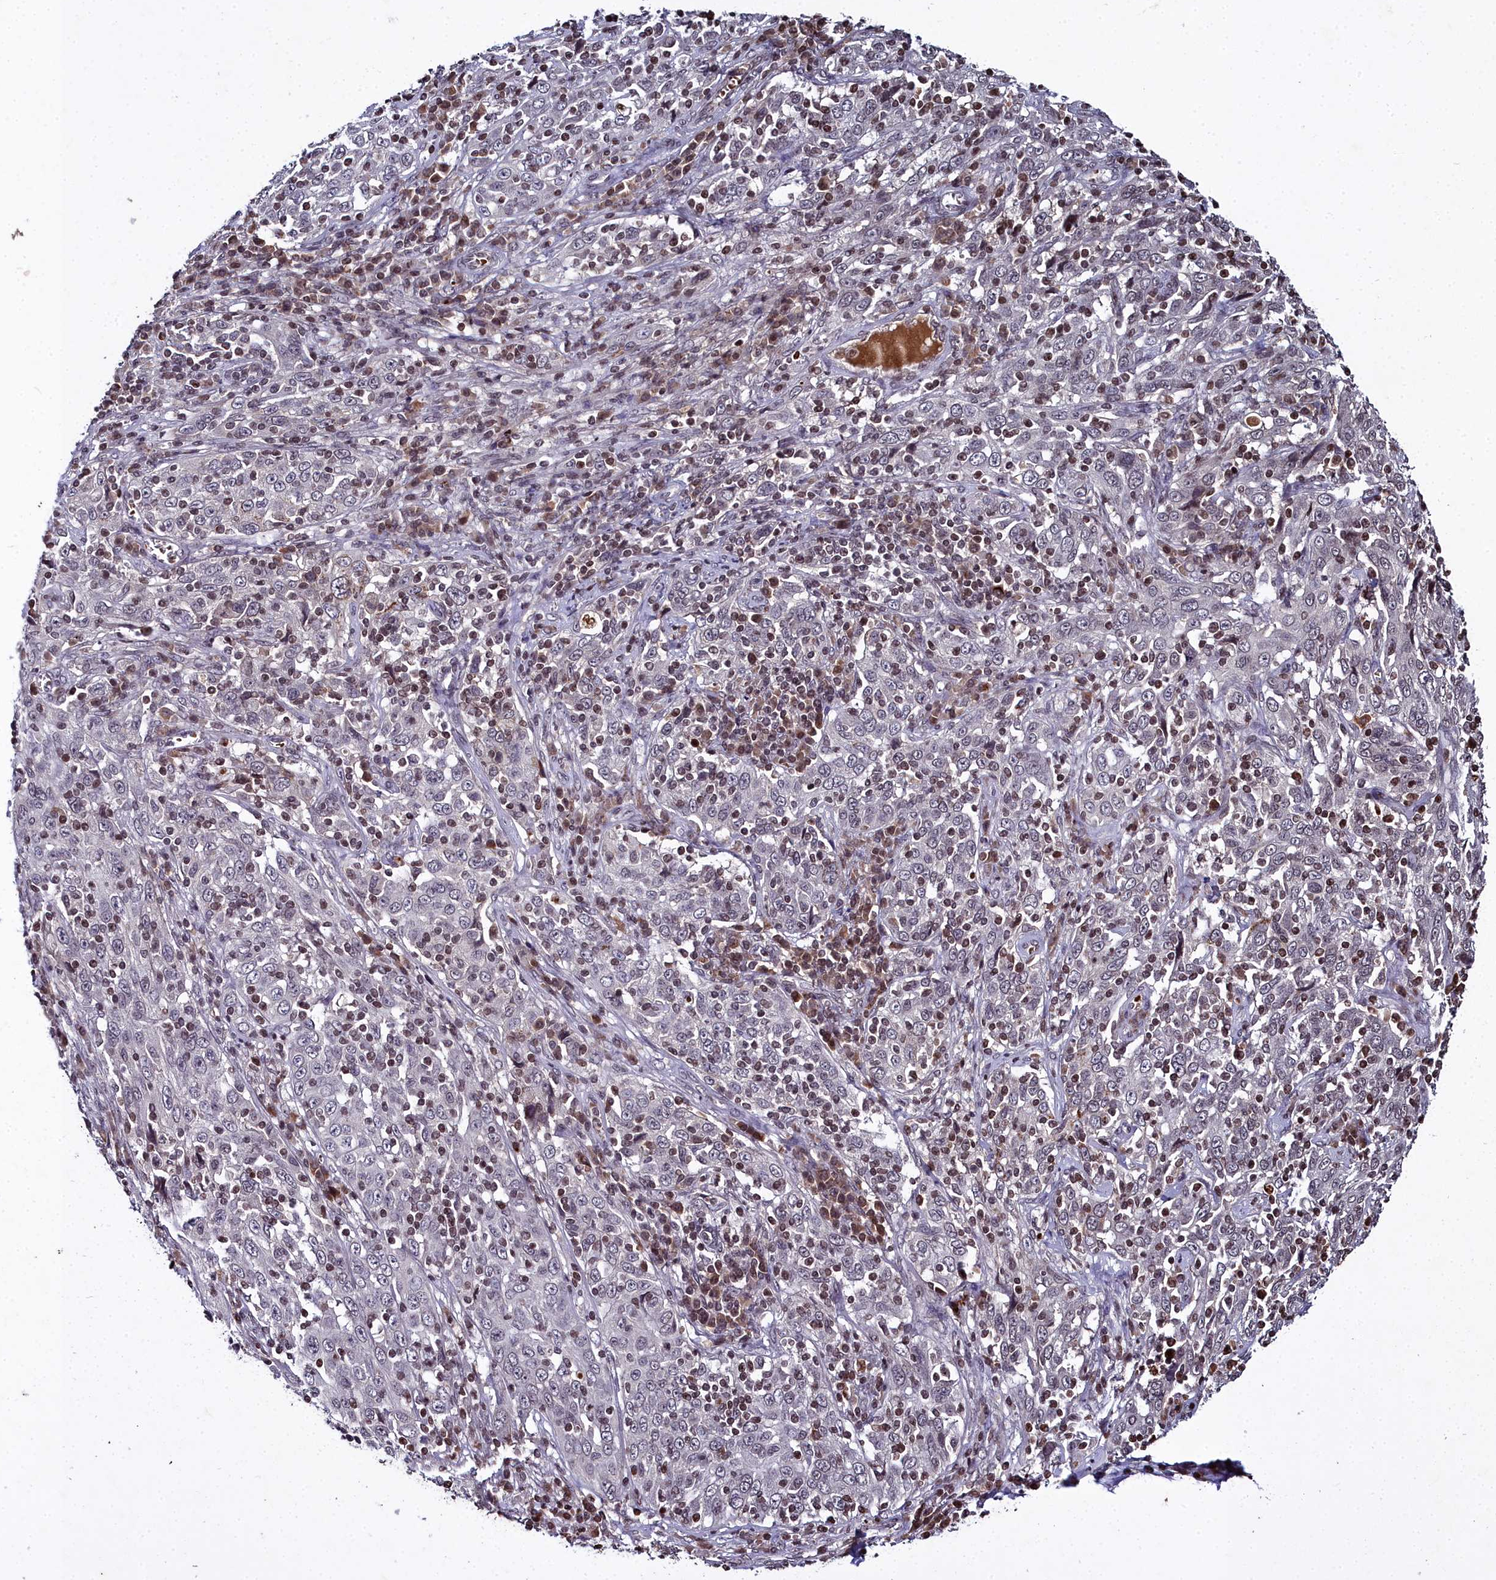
{"staining": {"intensity": "moderate", "quantity": "<25%", "location": "cytoplasmic/membranous"}, "tissue": "cervical cancer", "cell_type": "Tumor cells", "image_type": "cancer", "snomed": [{"axis": "morphology", "description": "Squamous cell carcinoma, NOS"}, {"axis": "topography", "description": "Cervix"}], "caption": "An IHC image of tumor tissue is shown. Protein staining in brown labels moderate cytoplasmic/membranous positivity in cervical cancer within tumor cells. (Stains: DAB in brown, nuclei in blue, Microscopy: brightfield microscopy at high magnification).", "gene": "FZD4", "patient": {"sex": "female", "age": 46}}